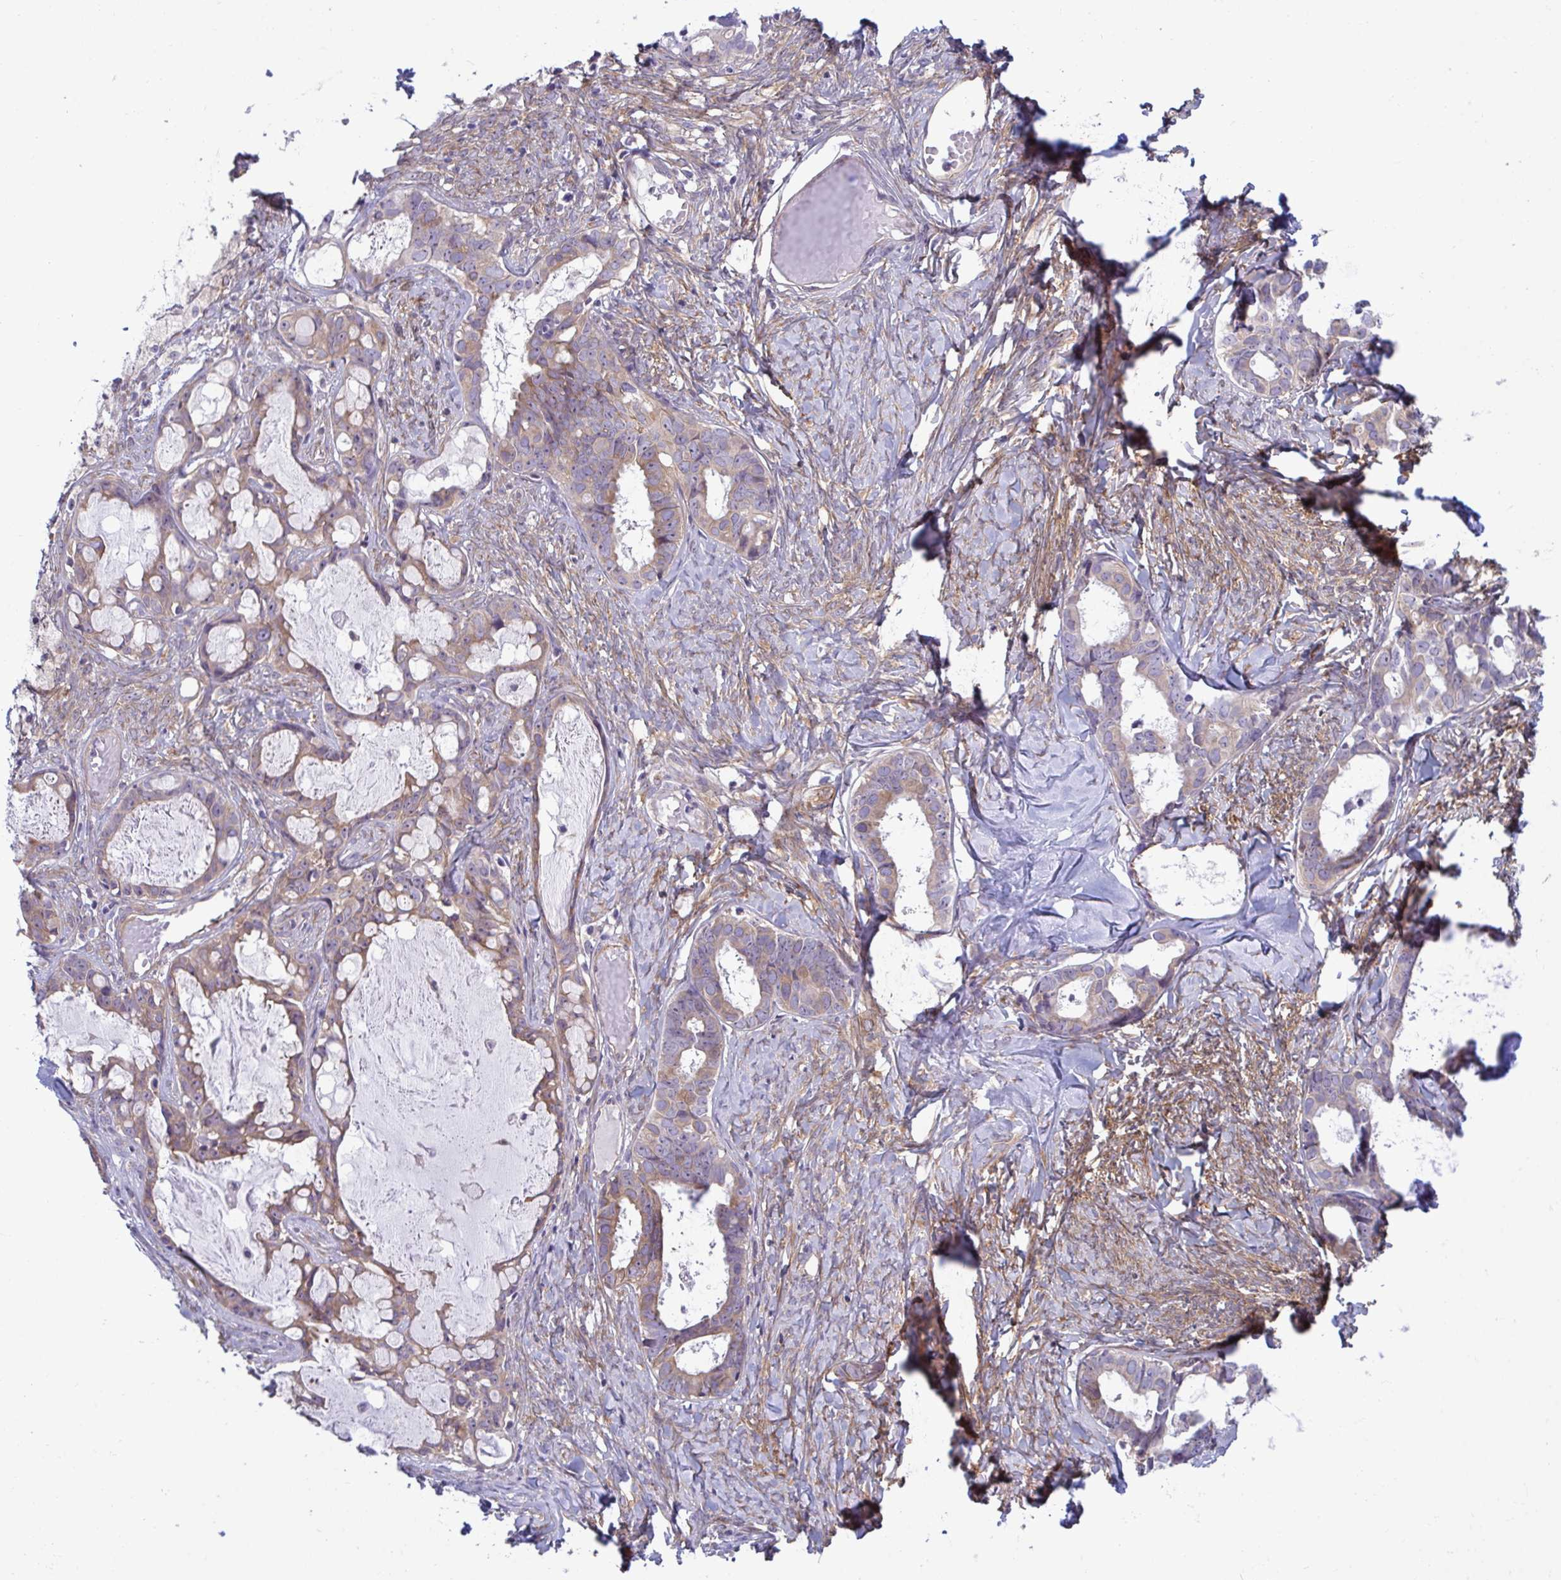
{"staining": {"intensity": "moderate", "quantity": ">75%", "location": "cytoplasmic/membranous"}, "tissue": "ovarian cancer", "cell_type": "Tumor cells", "image_type": "cancer", "snomed": [{"axis": "morphology", "description": "Cystadenocarcinoma, serous, NOS"}, {"axis": "topography", "description": "Ovary"}], "caption": "Immunohistochemical staining of human ovarian cancer reveals moderate cytoplasmic/membranous protein positivity in approximately >75% of tumor cells.", "gene": "PRRT4", "patient": {"sex": "female", "age": 69}}